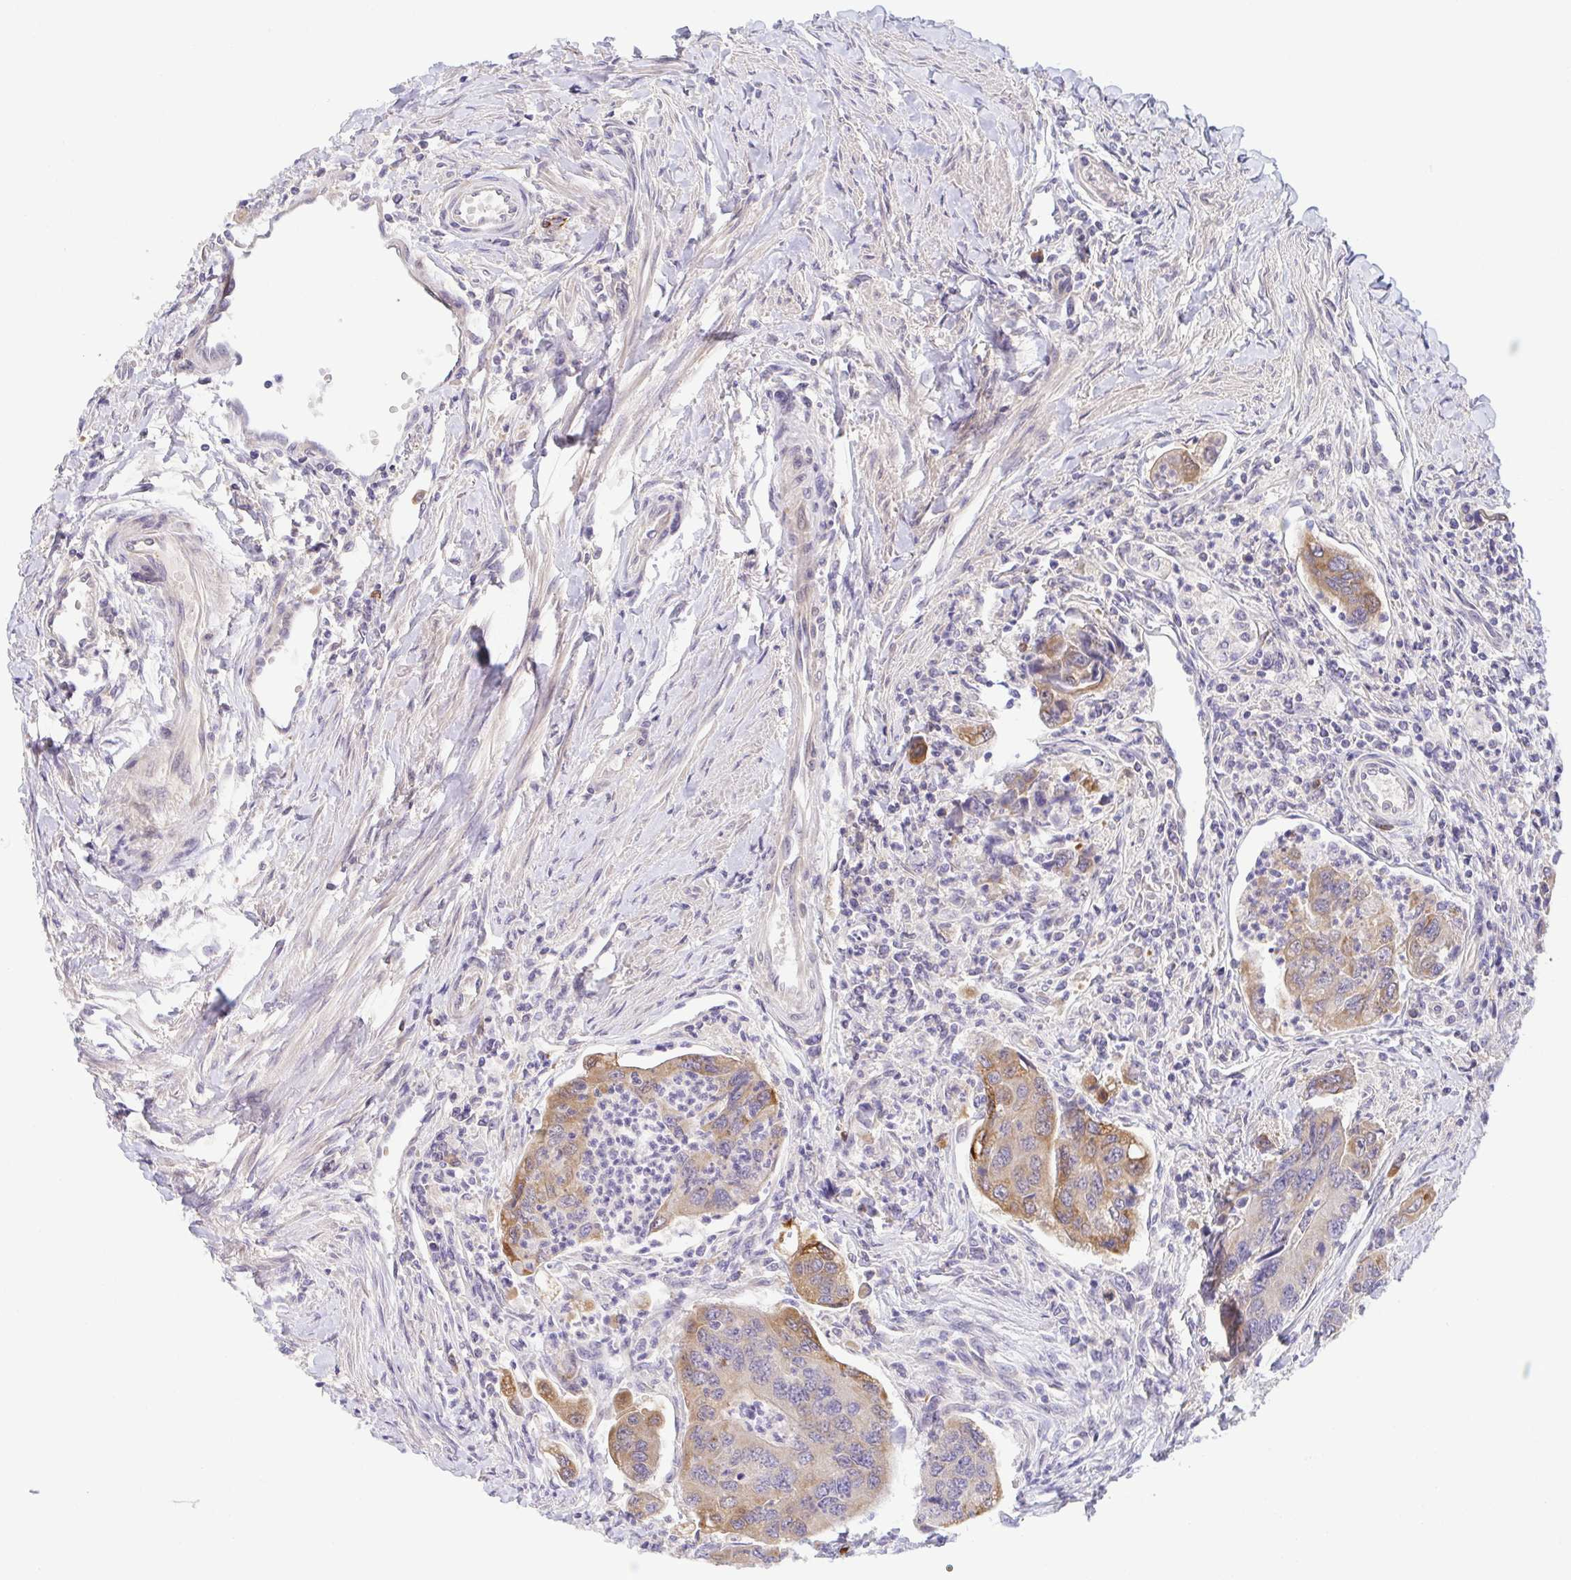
{"staining": {"intensity": "moderate", "quantity": "25%-75%", "location": "cytoplasmic/membranous"}, "tissue": "colorectal cancer", "cell_type": "Tumor cells", "image_type": "cancer", "snomed": [{"axis": "morphology", "description": "Adenocarcinoma, NOS"}, {"axis": "topography", "description": "Colon"}], "caption": "Tumor cells show medium levels of moderate cytoplasmic/membranous positivity in approximately 25%-75% of cells in colorectal cancer (adenocarcinoma).", "gene": "BCL2L1", "patient": {"sex": "female", "age": 67}}